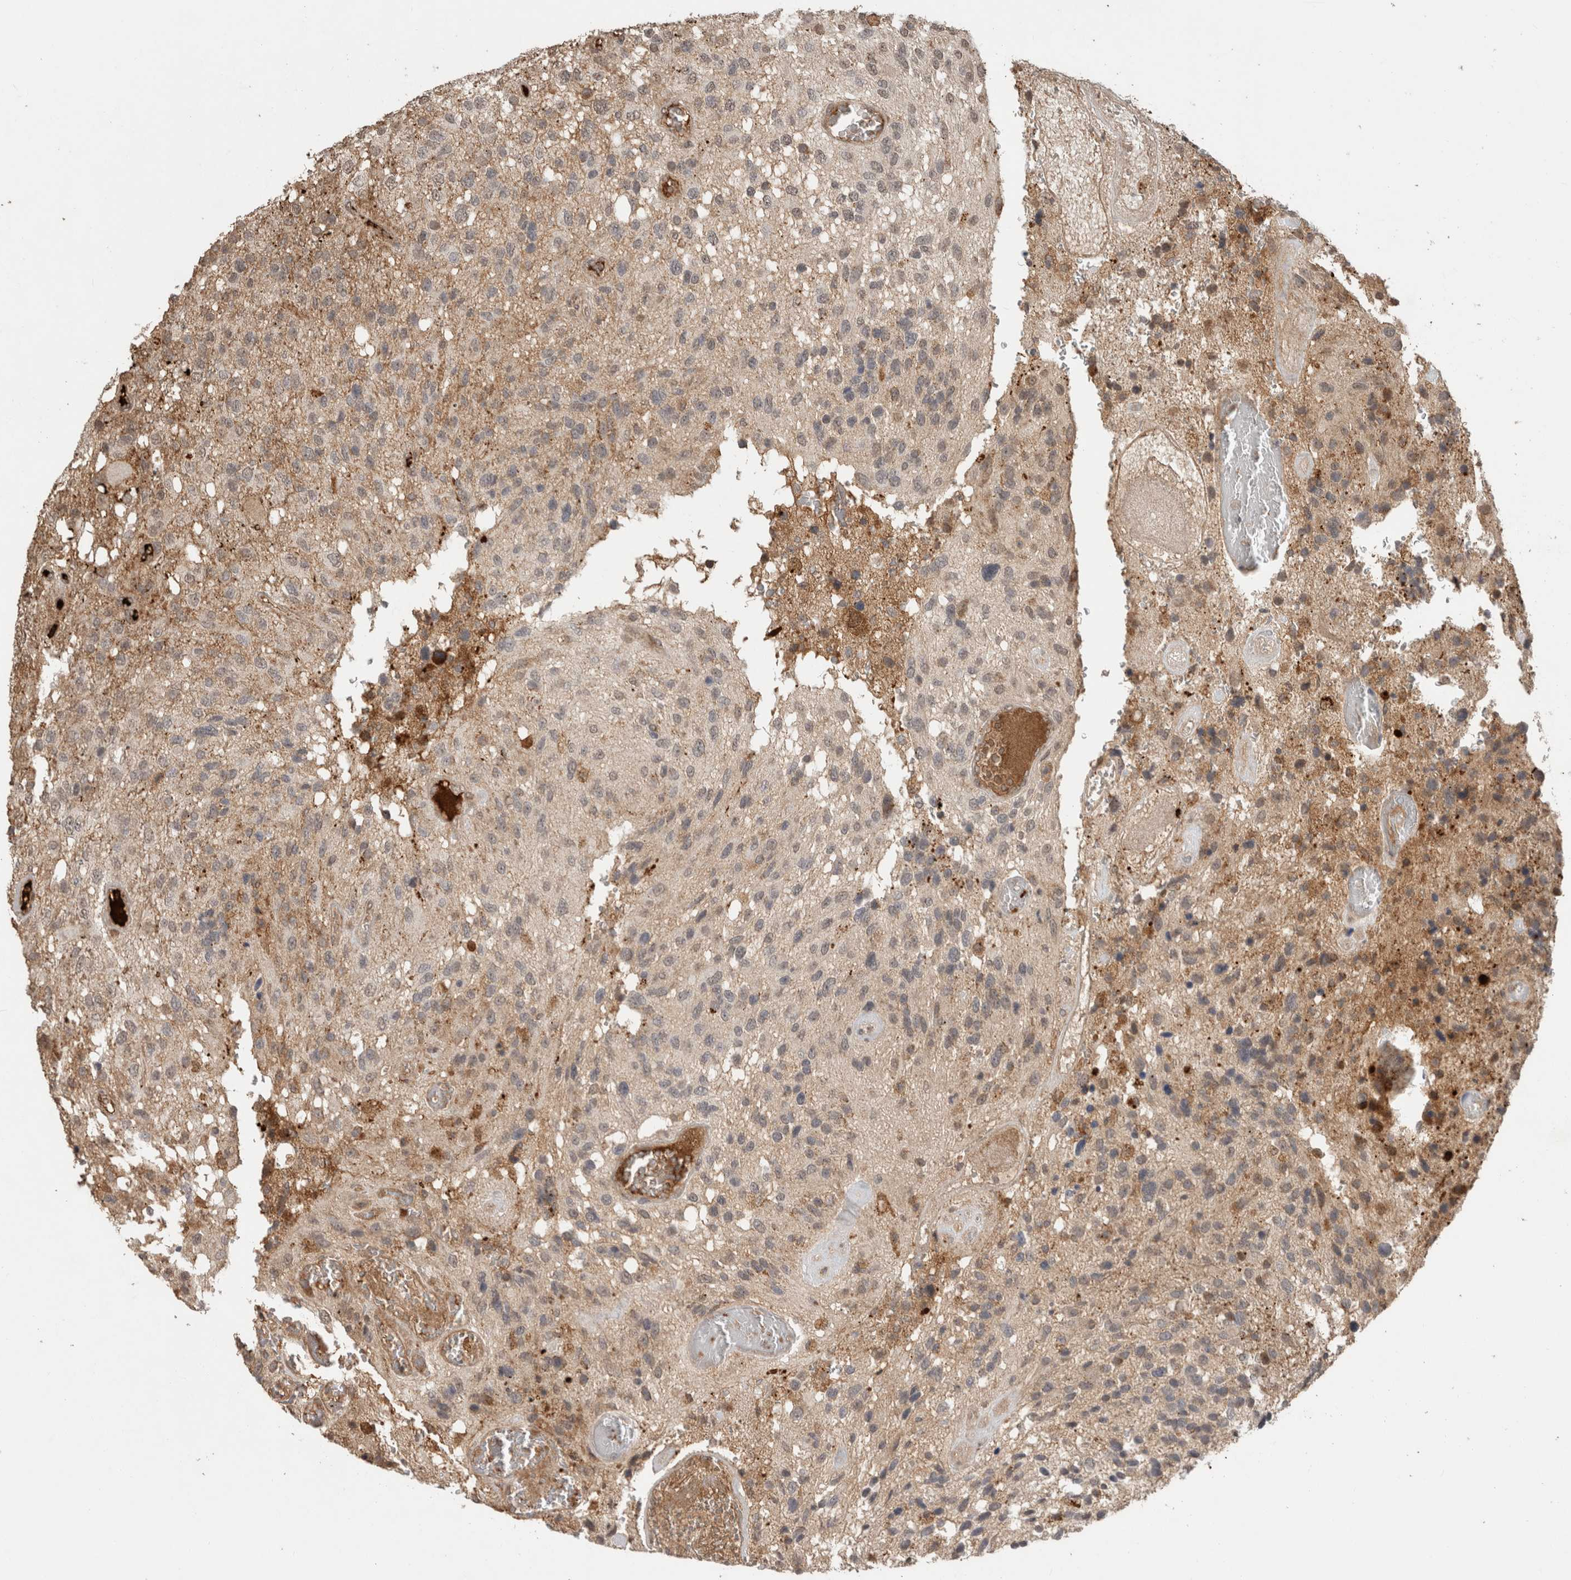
{"staining": {"intensity": "moderate", "quantity": "<25%", "location": "cytoplasmic/membranous"}, "tissue": "glioma", "cell_type": "Tumor cells", "image_type": "cancer", "snomed": [{"axis": "morphology", "description": "Glioma, malignant, High grade"}, {"axis": "topography", "description": "Brain"}], "caption": "This is a micrograph of immunohistochemistry (IHC) staining of malignant glioma (high-grade), which shows moderate expression in the cytoplasmic/membranous of tumor cells.", "gene": "FAM3A", "patient": {"sex": "female", "age": 58}}